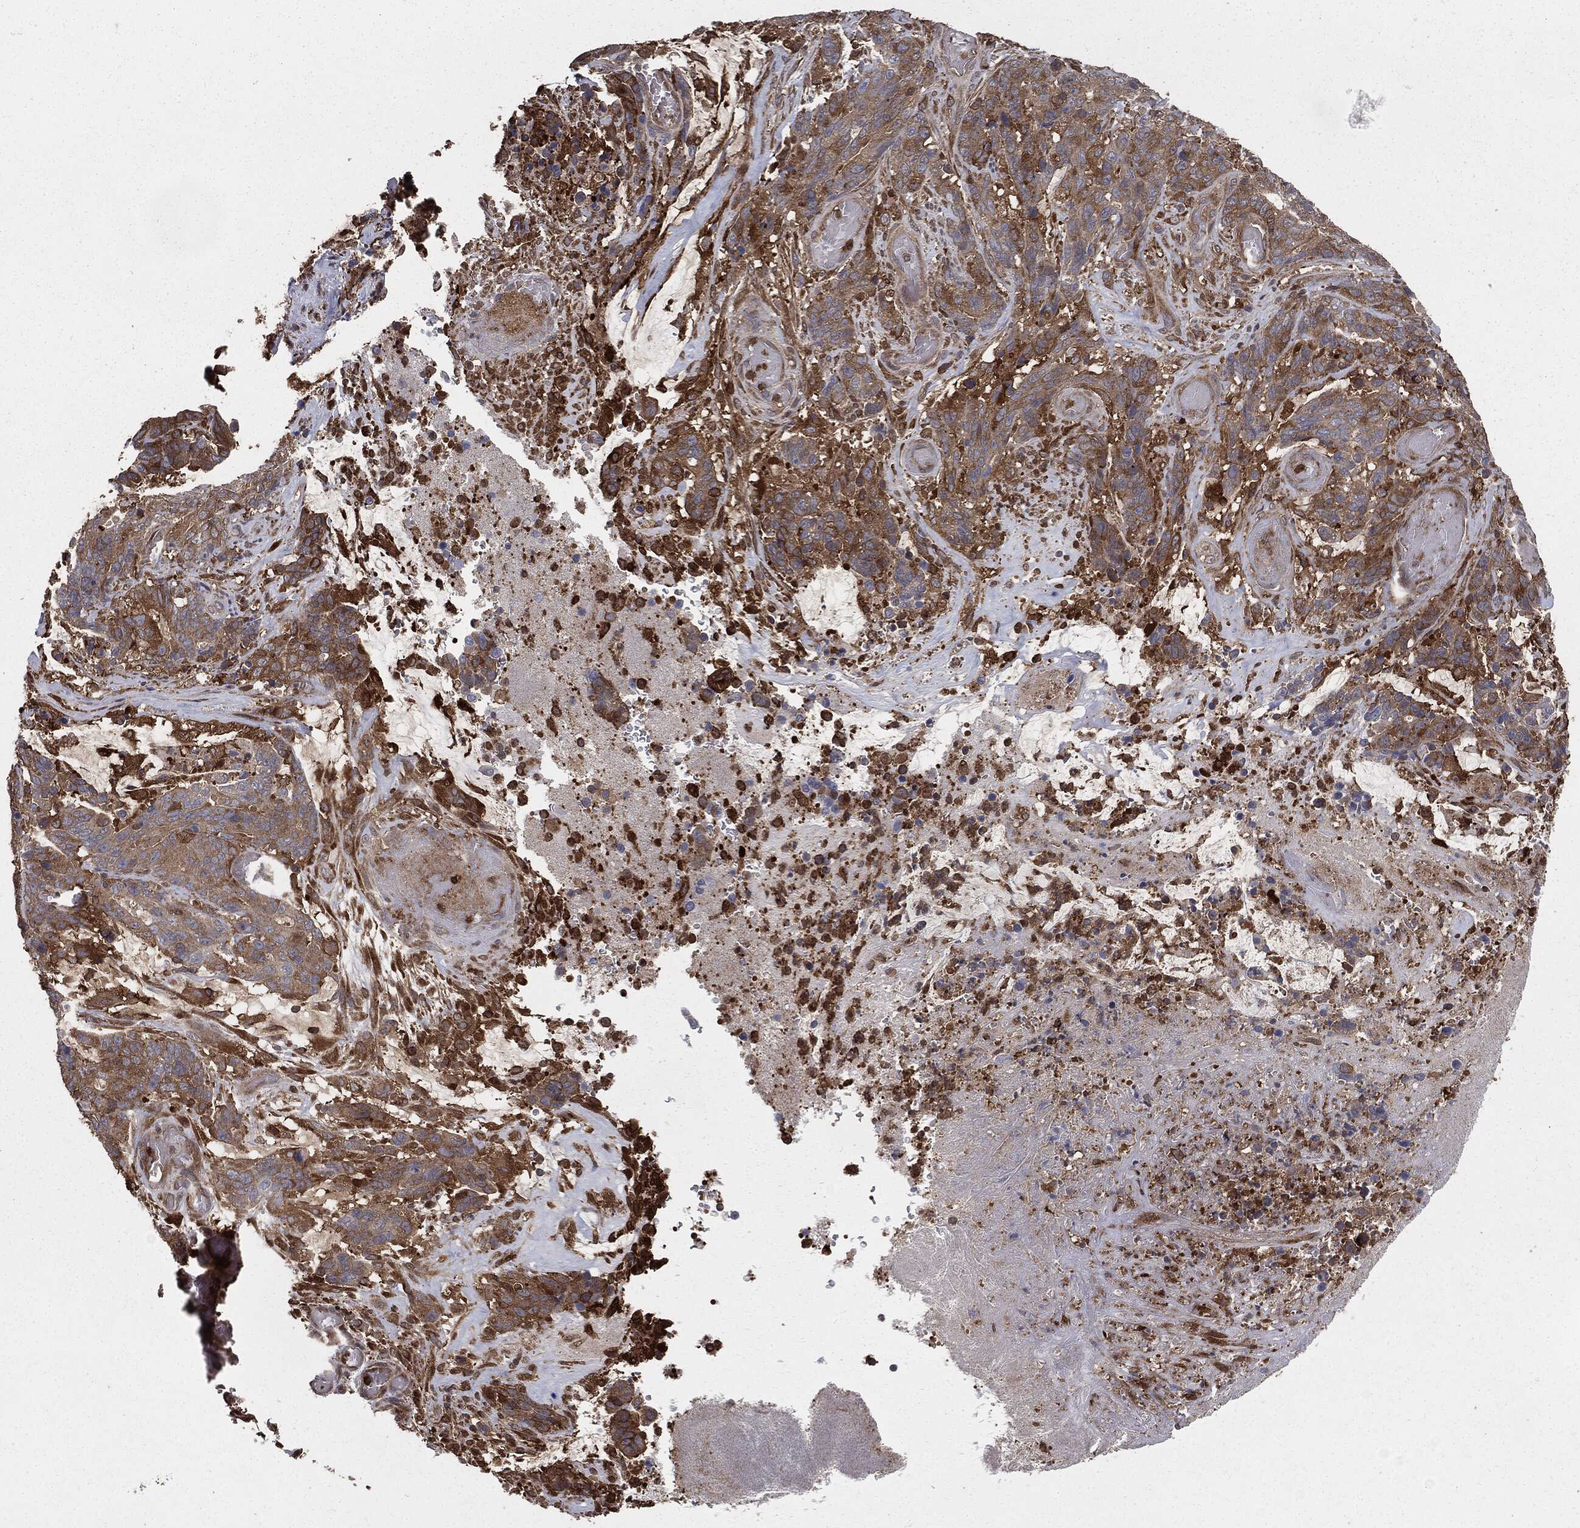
{"staining": {"intensity": "weak", "quantity": ">75%", "location": "cytoplasmic/membranous"}, "tissue": "stomach cancer", "cell_type": "Tumor cells", "image_type": "cancer", "snomed": [{"axis": "morphology", "description": "Normal tissue, NOS"}, {"axis": "morphology", "description": "Adenocarcinoma, NOS"}, {"axis": "topography", "description": "Stomach"}], "caption": "The micrograph shows staining of stomach adenocarcinoma, revealing weak cytoplasmic/membranous protein expression (brown color) within tumor cells.", "gene": "GNB5", "patient": {"sex": "female", "age": 64}}